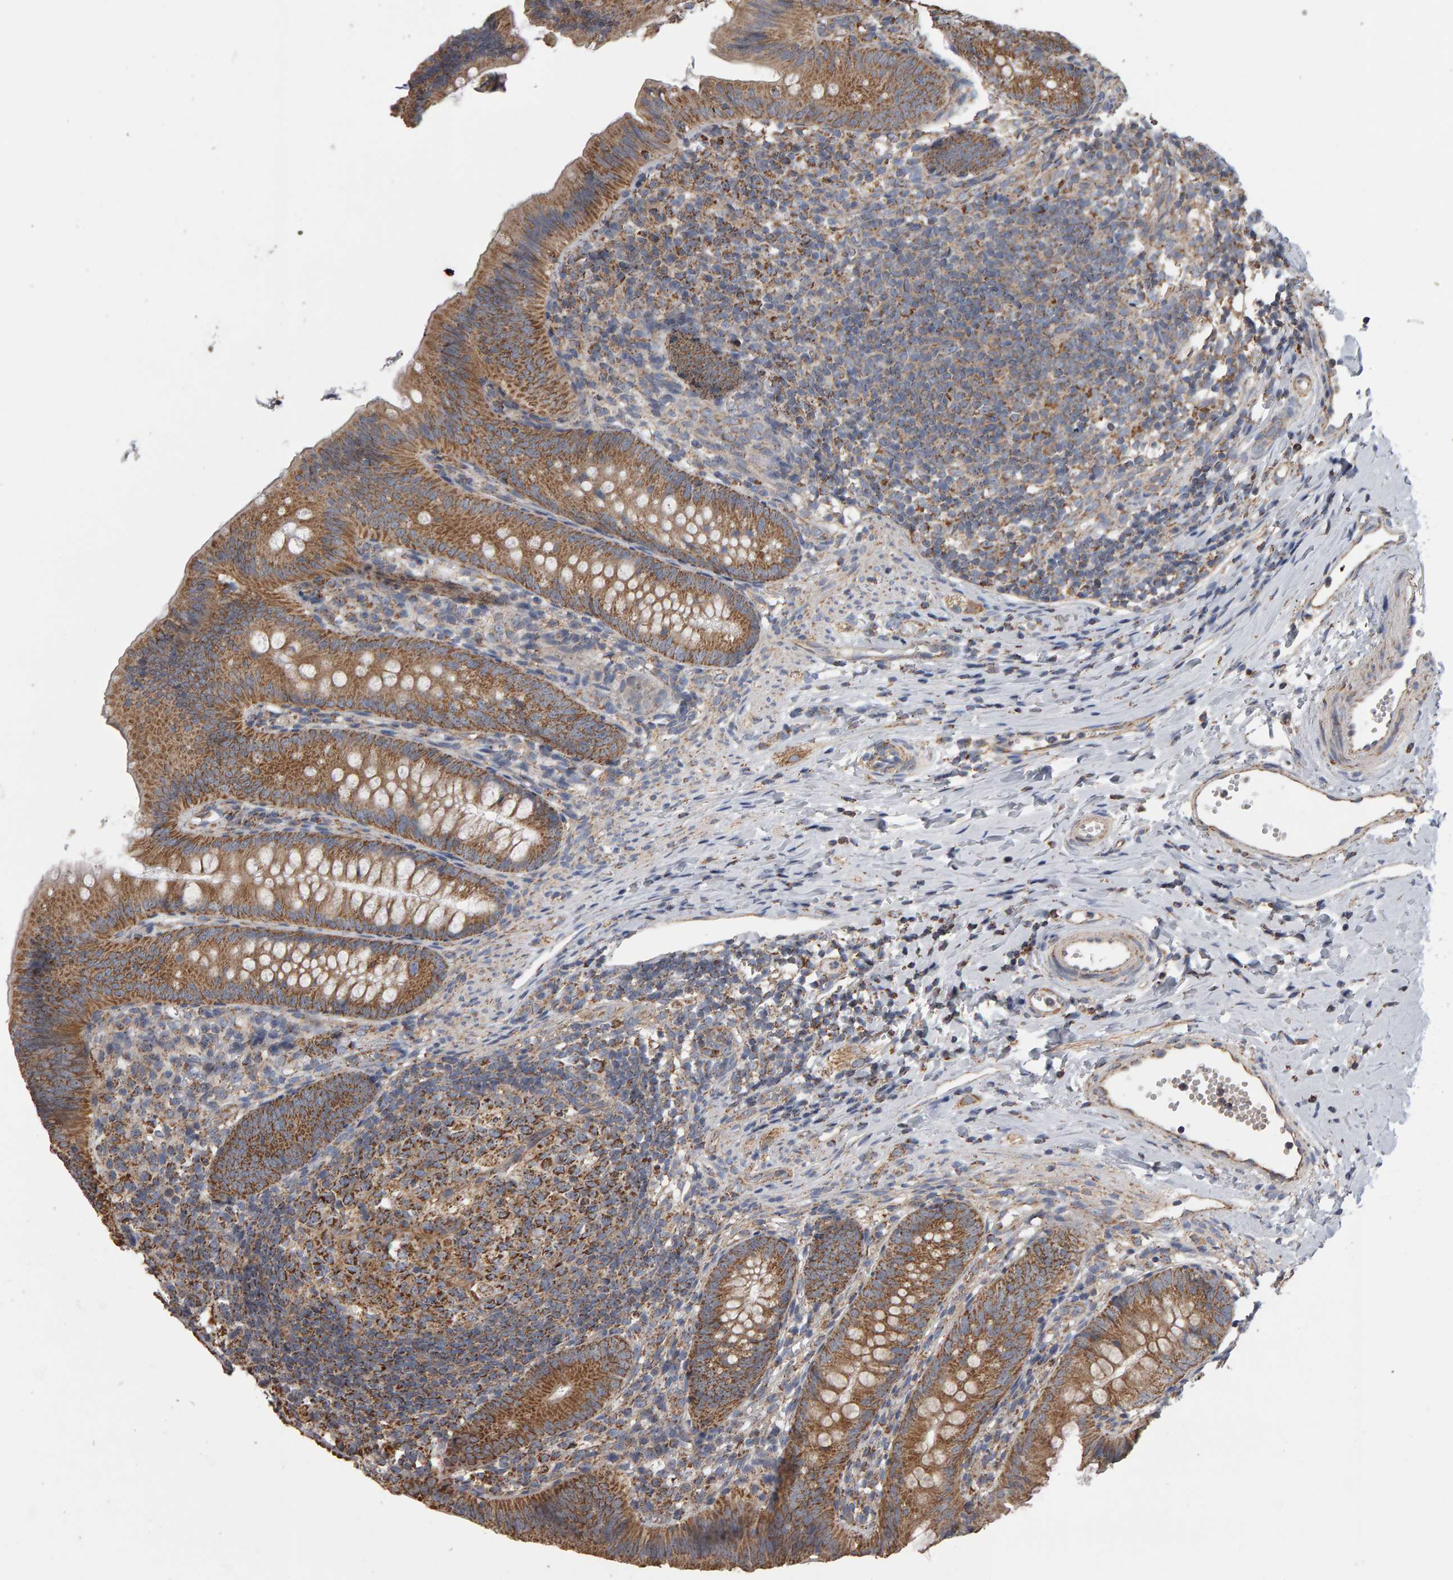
{"staining": {"intensity": "moderate", "quantity": ">75%", "location": "cytoplasmic/membranous"}, "tissue": "appendix", "cell_type": "Glandular cells", "image_type": "normal", "snomed": [{"axis": "morphology", "description": "Normal tissue, NOS"}, {"axis": "topography", "description": "Appendix"}], "caption": "Immunohistochemistry micrograph of benign appendix: human appendix stained using immunohistochemistry (IHC) shows medium levels of moderate protein expression localized specifically in the cytoplasmic/membranous of glandular cells, appearing as a cytoplasmic/membranous brown color.", "gene": "TOM1L1", "patient": {"sex": "male", "age": 1}}